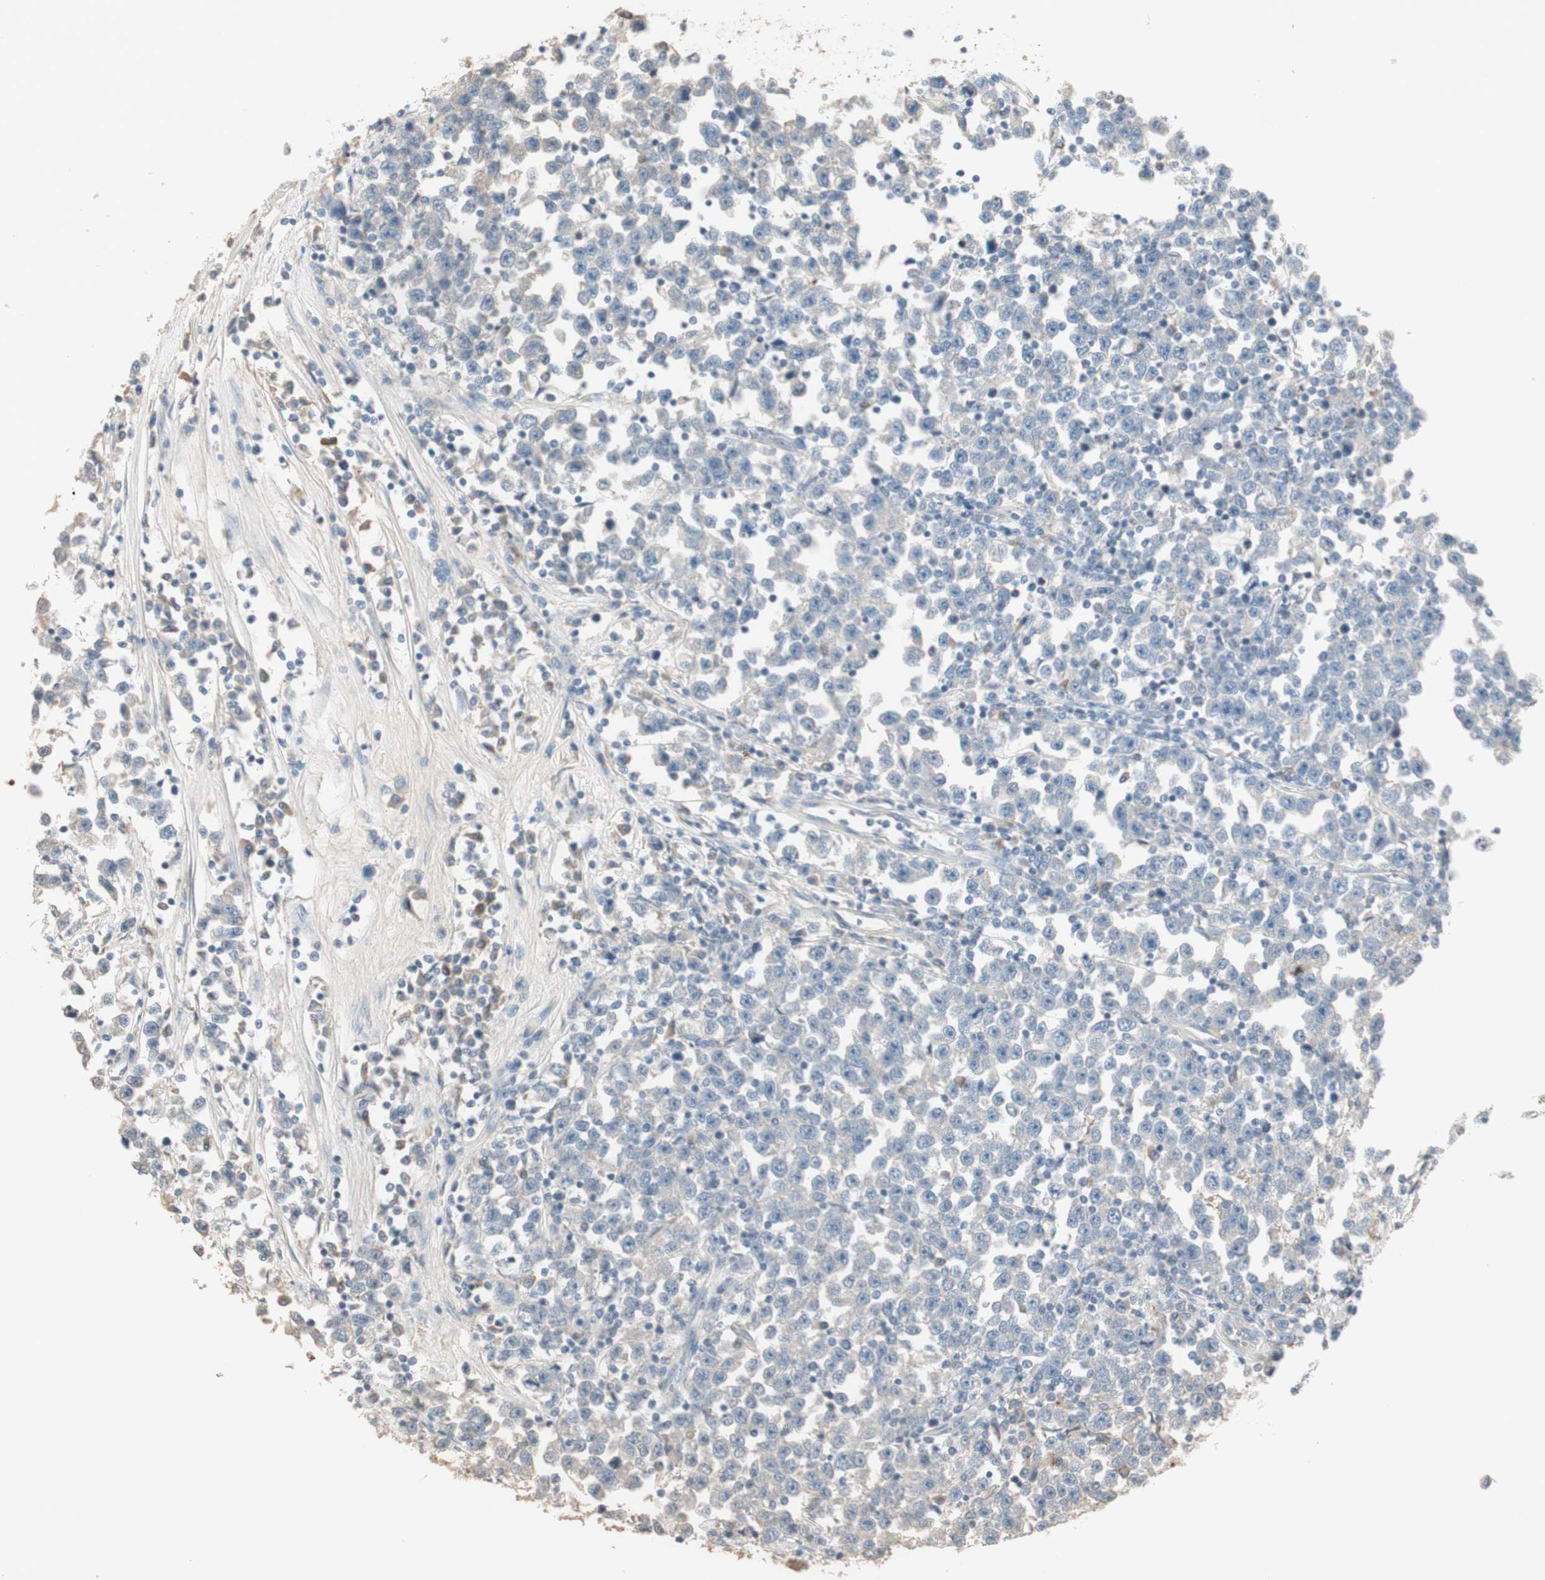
{"staining": {"intensity": "negative", "quantity": "none", "location": "none"}, "tissue": "testis cancer", "cell_type": "Tumor cells", "image_type": "cancer", "snomed": [{"axis": "morphology", "description": "Seminoma, NOS"}, {"axis": "topography", "description": "Testis"}], "caption": "Immunohistochemistry micrograph of human testis seminoma stained for a protein (brown), which exhibits no expression in tumor cells.", "gene": "IFNG", "patient": {"sex": "male", "age": 43}}